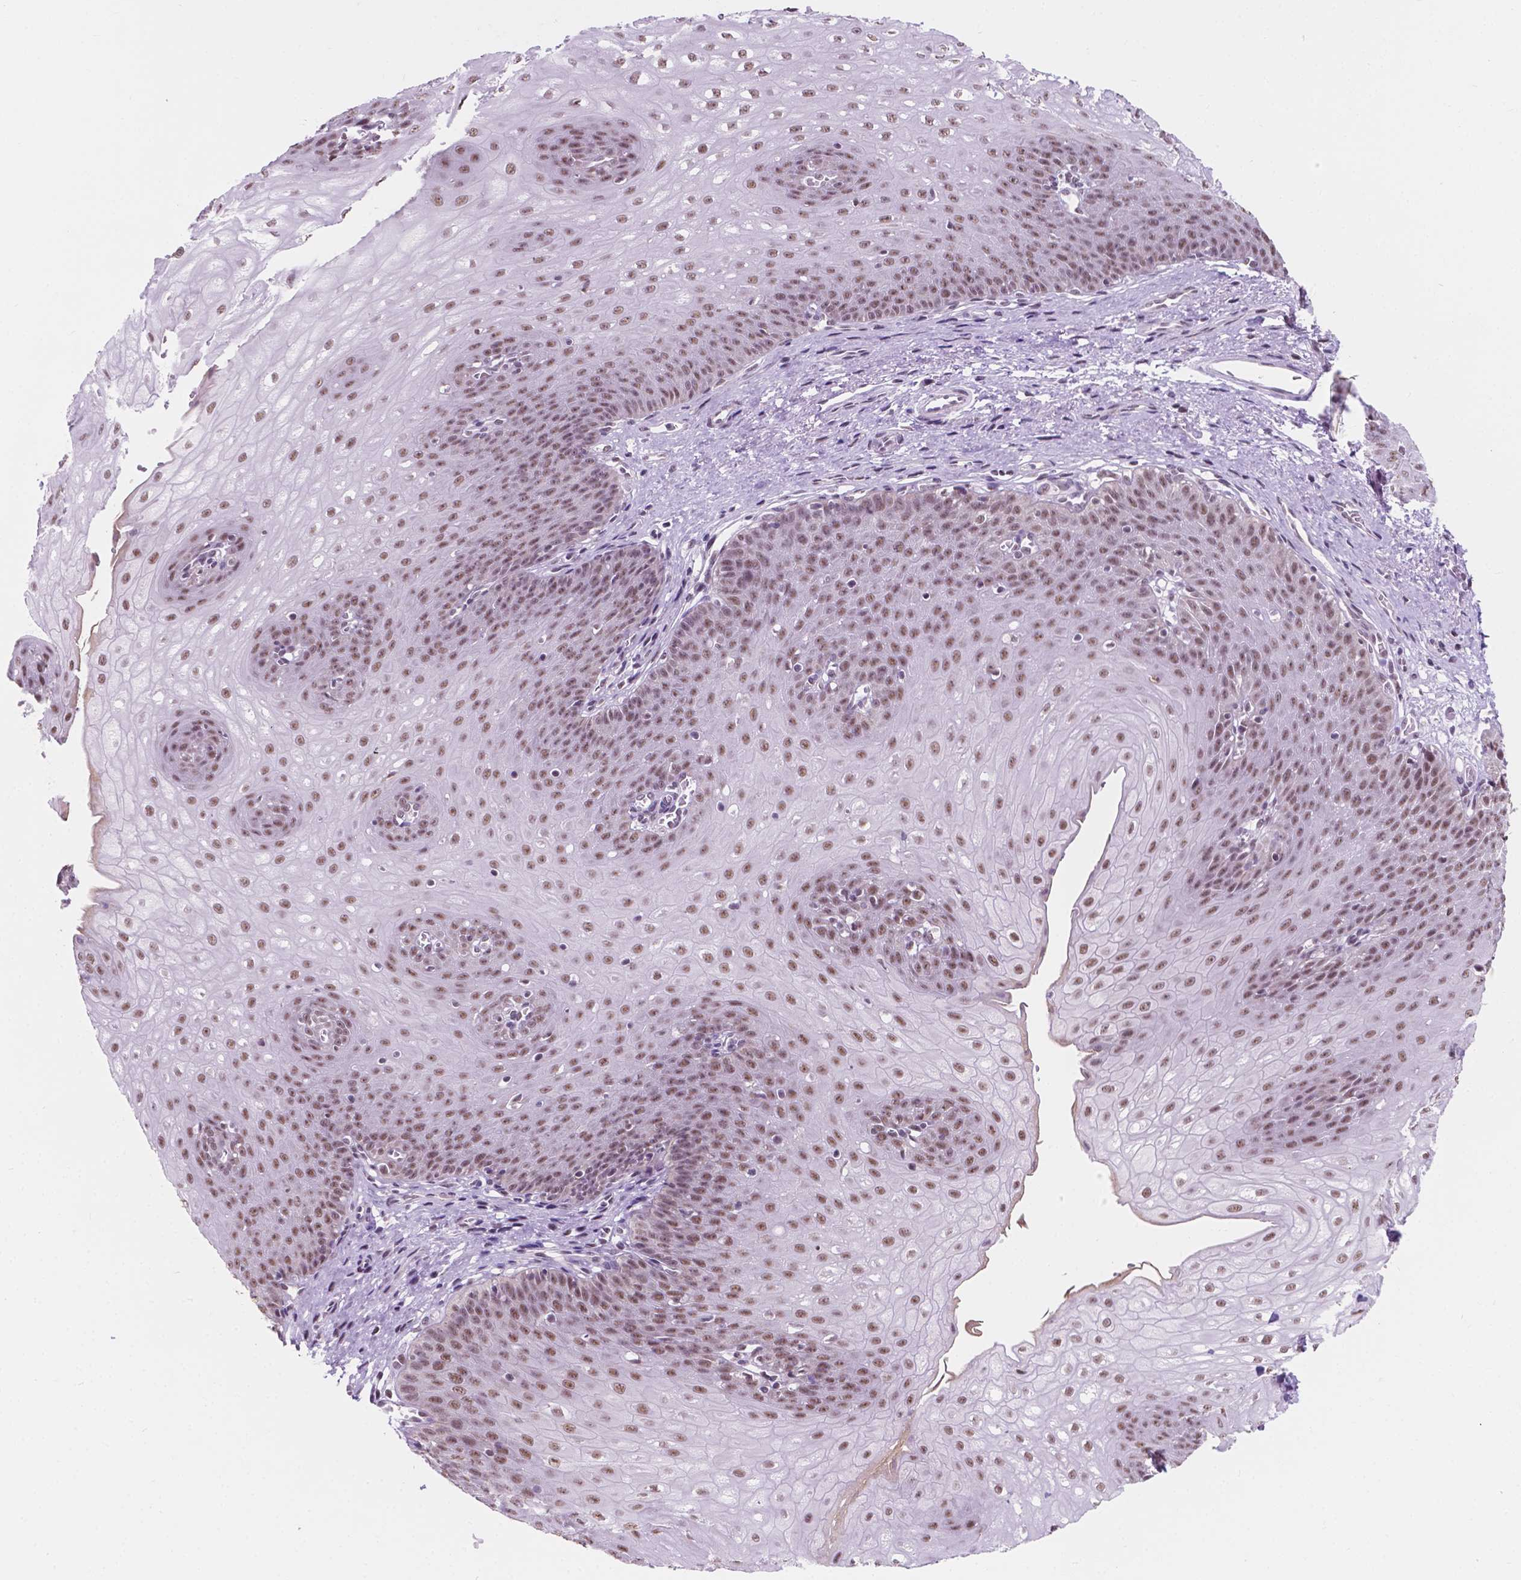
{"staining": {"intensity": "moderate", "quantity": ">75%", "location": "nuclear"}, "tissue": "esophagus", "cell_type": "Squamous epithelial cells", "image_type": "normal", "snomed": [{"axis": "morphology", "description": "Normal tissue, NOS"}, {"axis": "topography", "description": "Esophagus"}], "caption": "Protein expression by immunohistochemistry reveals moderate nuclear staining in approximately >75% of squamous epithelial cells in normal esophagus. (DAB (3,3'-diaminobenzidine) IHC with brightfield microscopy, high magnification).", "gene": "BCAS2", "patient": {"sex": "male", "age": 71}}